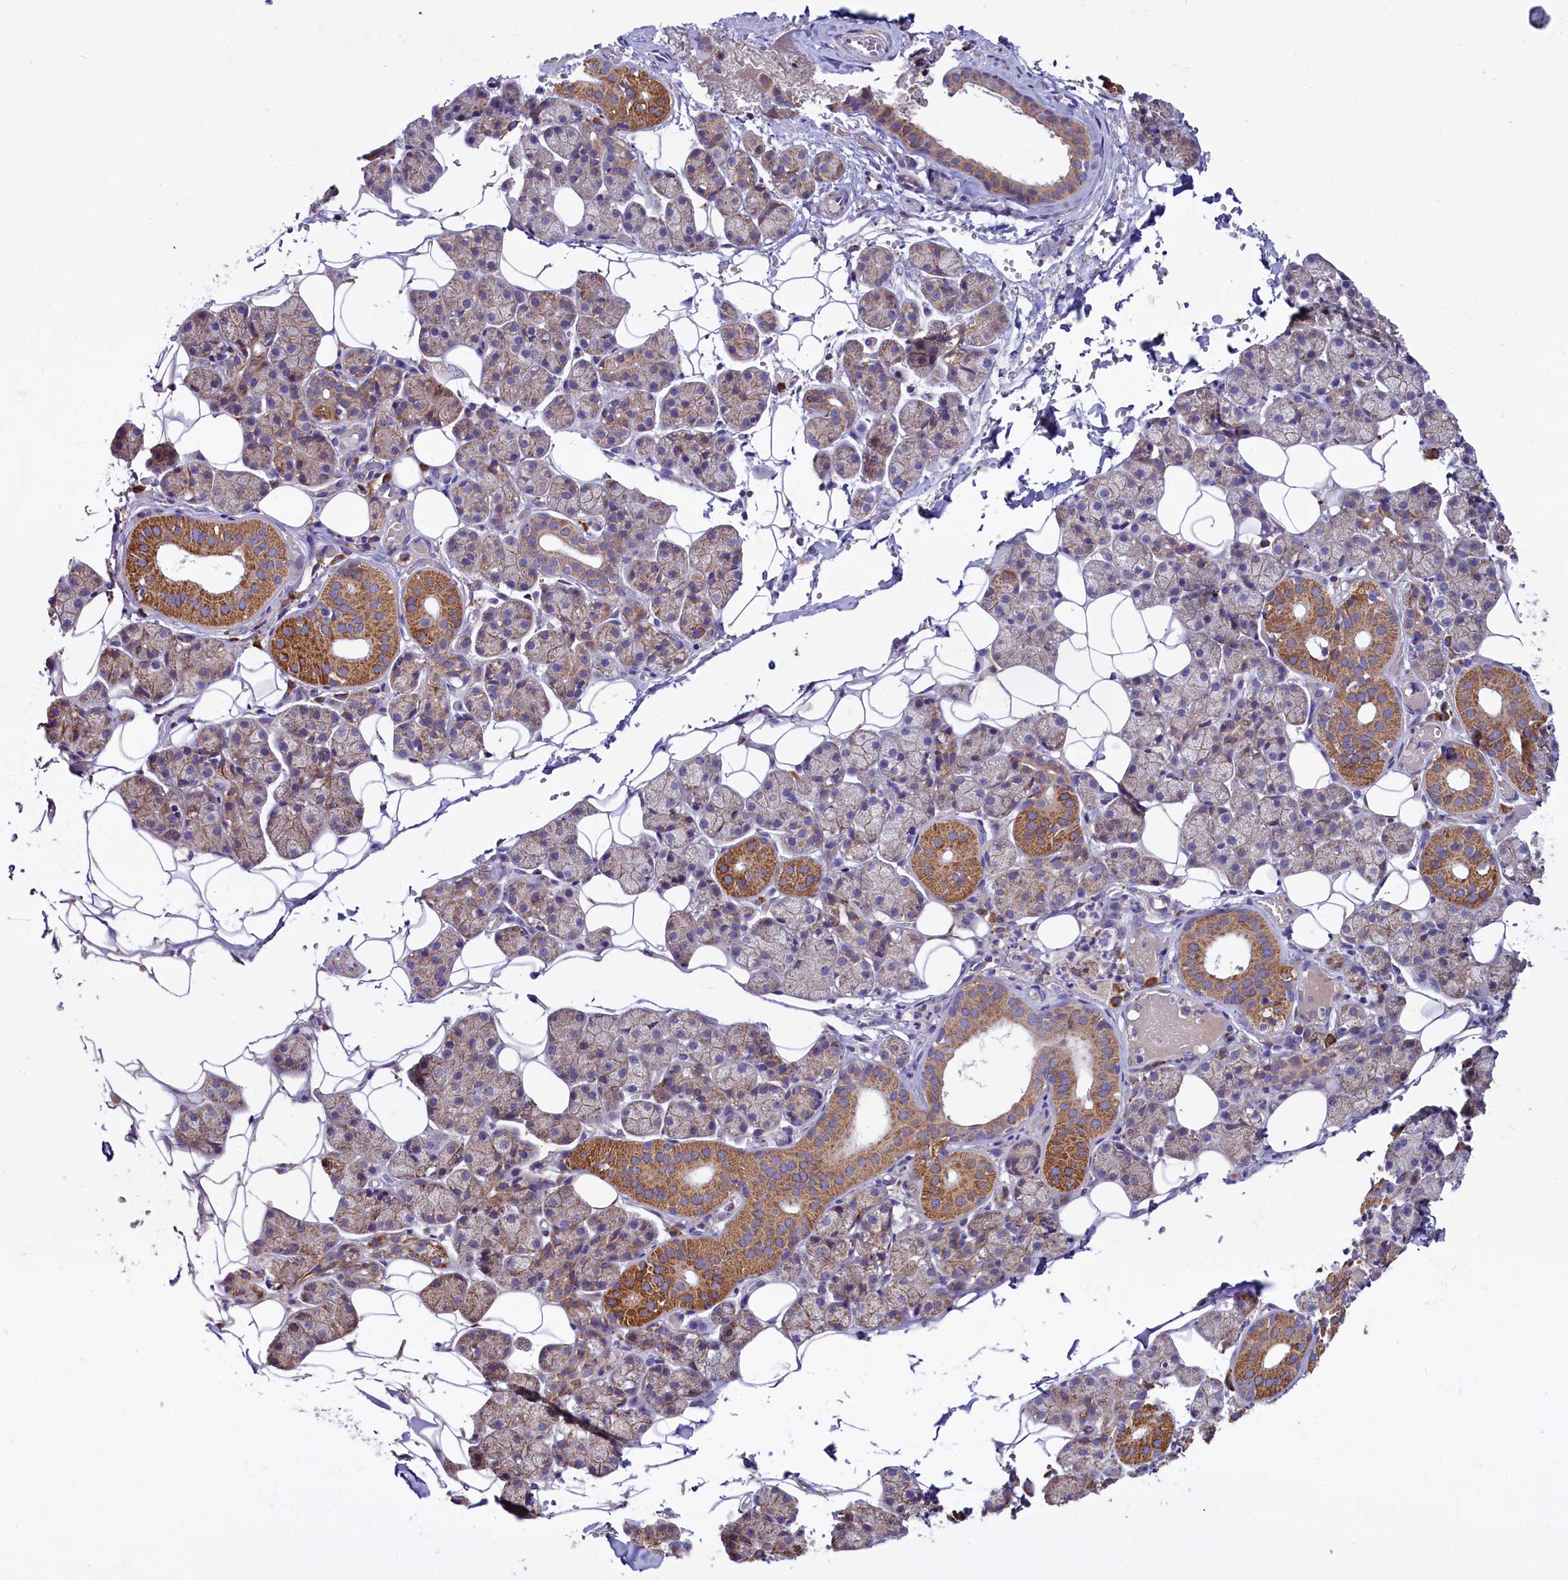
{"staining": {"intensity": "moderate", "quantity": "25%-75%", "location": "cytoplasmic/membranous"}, "tissue": "salivary gland", "cell_type": "Glandular cells", "image_type": "normal", "snomed": [{"axis": "morphology", "description": "Normal tissue, NOS"}, {"axis": "topography", "description": "Salivary gland"}], "caption": "Immunohistochemistry image of unremarkable salivary gland stained for a protein (brown), which exhibits medium levels of moderate cytoplasmic/membranous positivity in approximately 25%-75% of glandular cells.", "gene": "ZSWIM1", "patient": {"sex": "female", "age": 33}}